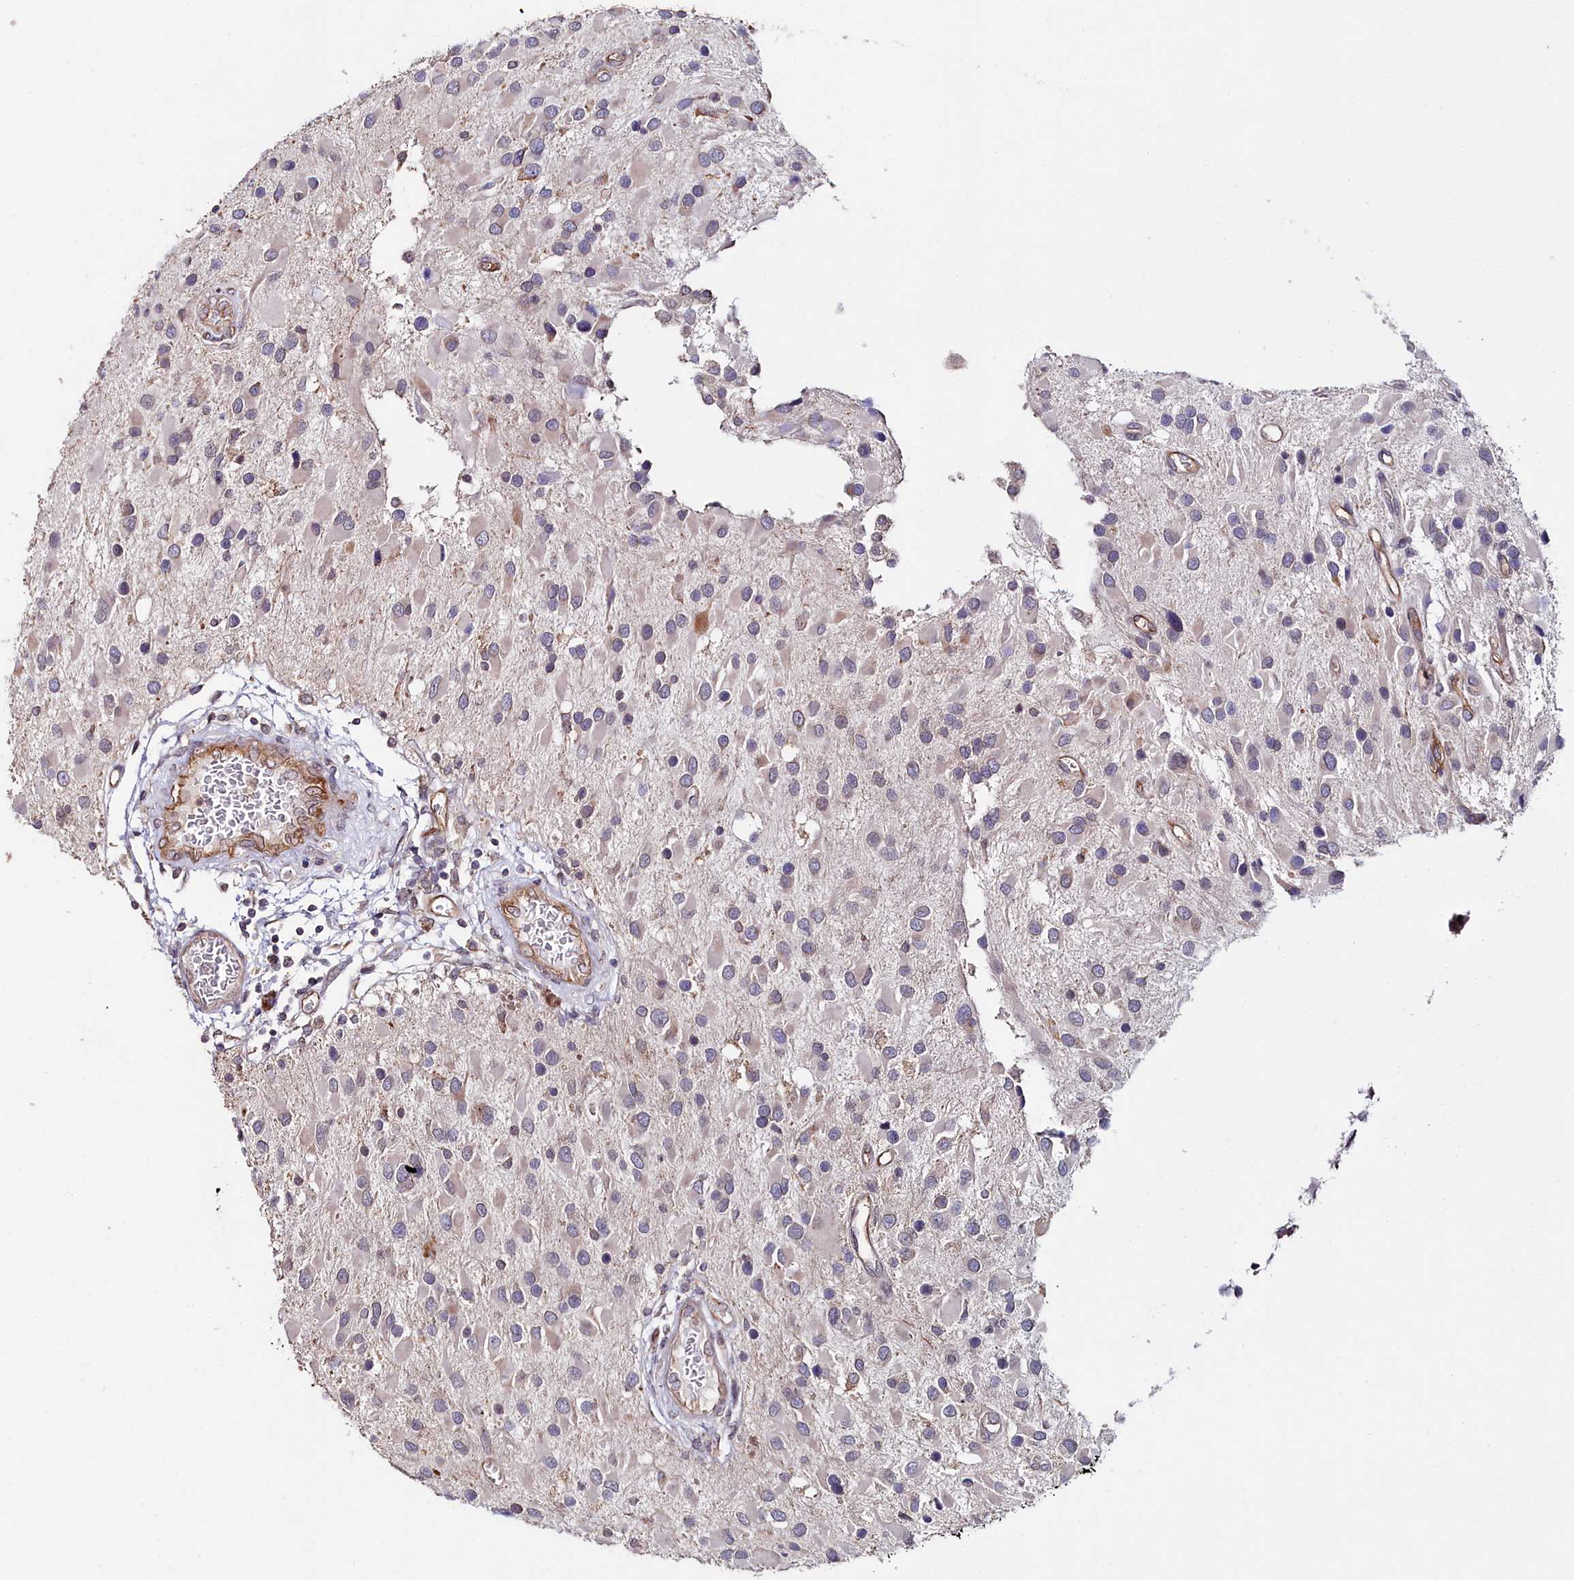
{"staining": {"intensity": "negative", "quantity": "none", "location": "none"}, "tissue": "glioma", "cell_type": "Tumor cells", "image_type": "cancer", "snomed": [{"axis": "morphology", "description": "Glioma, malignant, High grade"}, {"axis": "topography", "description": "Brain"}], "caption": "An IHC photomicrograph of malignant glioma (high-grade) is shown. There is no staining in tumor cells of malignant glioma (high-grade).", "gene": "C4orf19", "patient": {"sex": "male", "age": 53}}